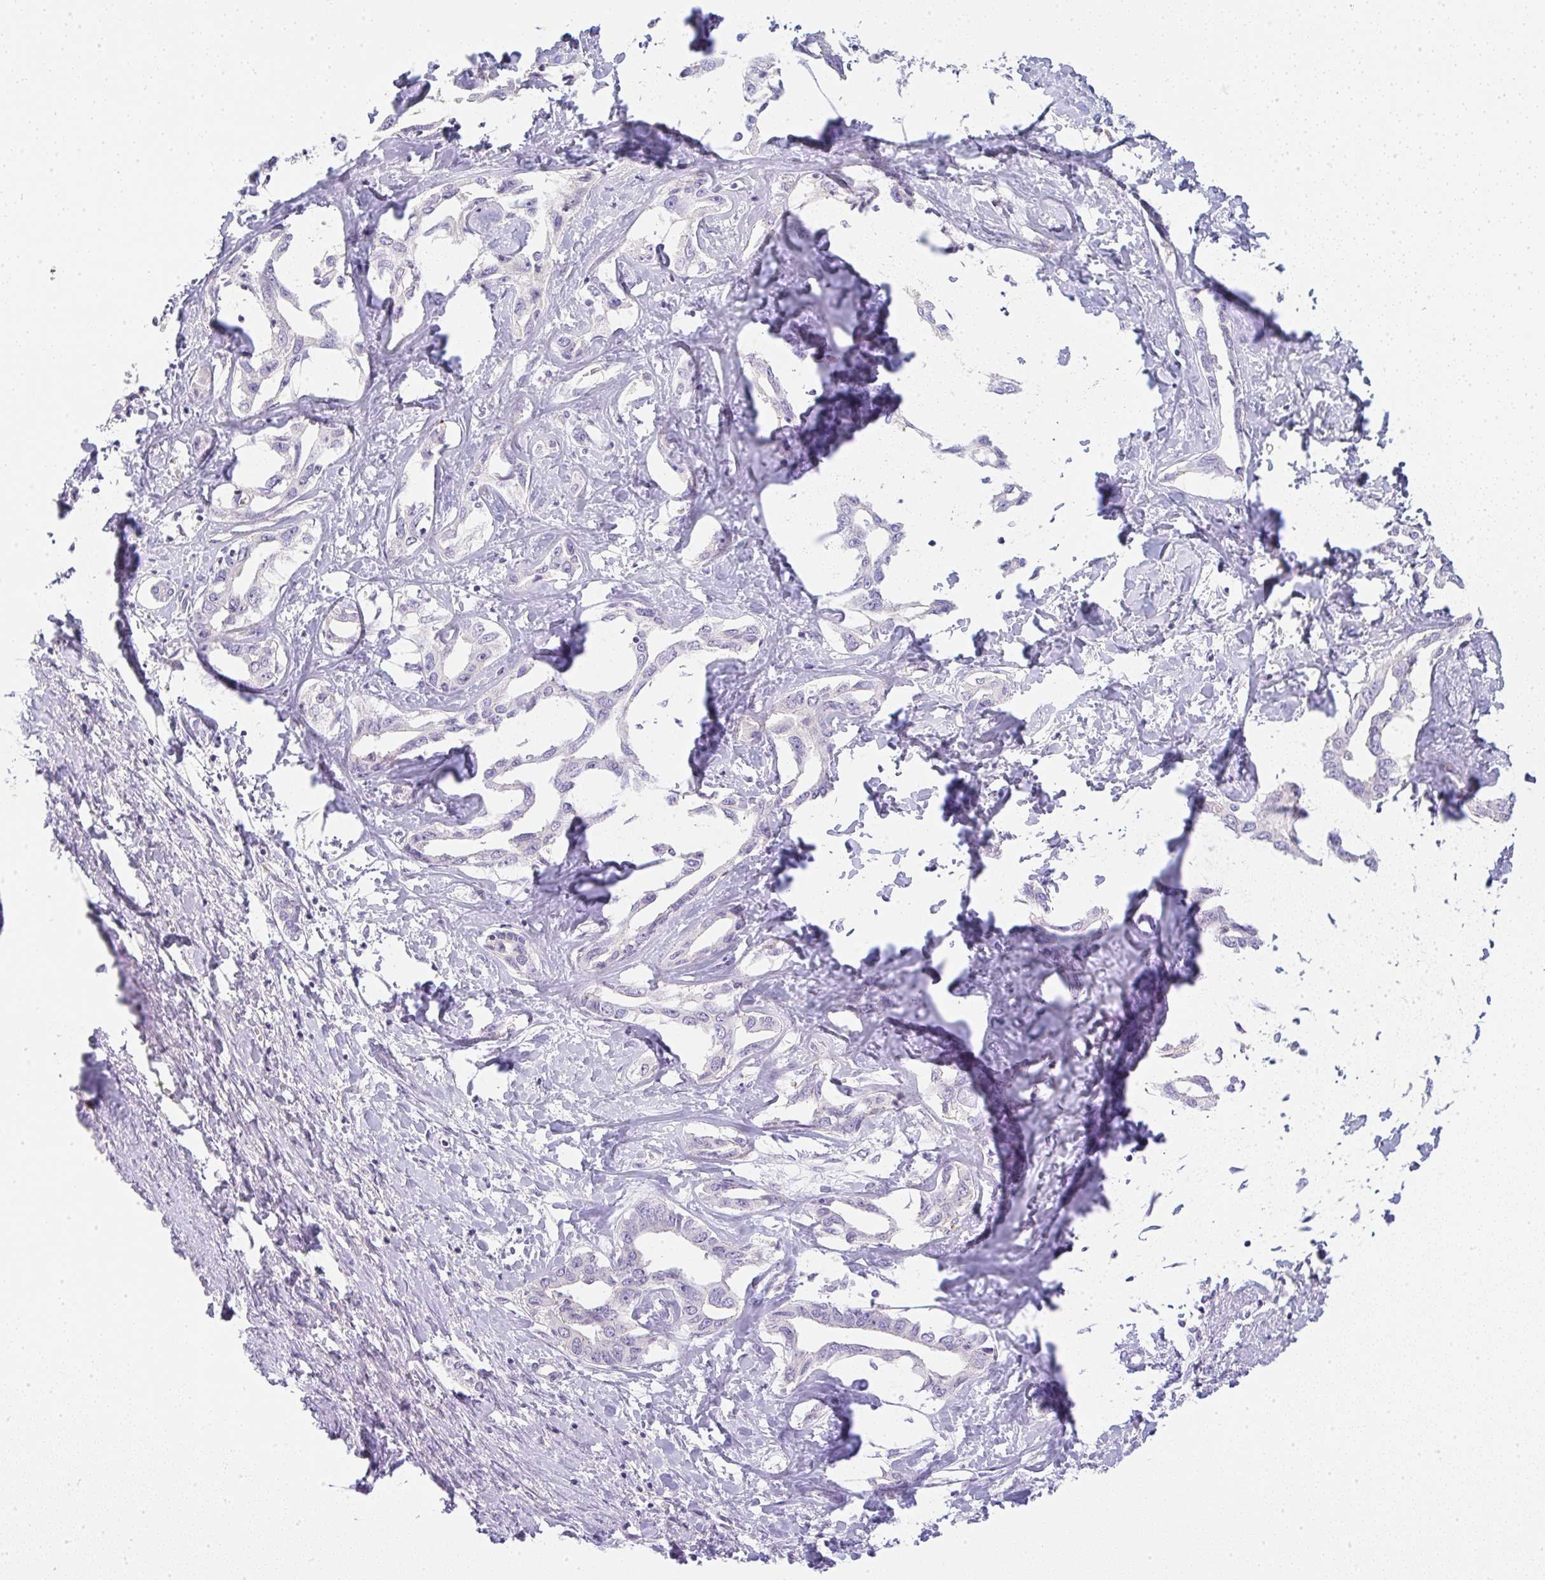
{"staining": {"intensity": "negative", "quantity": "none", "location": "none"}, "tissue": "liver cancer", "cell_type": "Tumor cells", "image_type": "cancer", "snomed": [{"axis": "morphology", "description": "Cholangiocarcinoma"}, {"axis": "topography", "description": "Liver"}], "caption": "Tumor cells are negative for brown protein staining in liver cancer. Nuclei are stained in blue.", "gene": "LPAR4", "patient": {"sex": "male", "age": 59}}